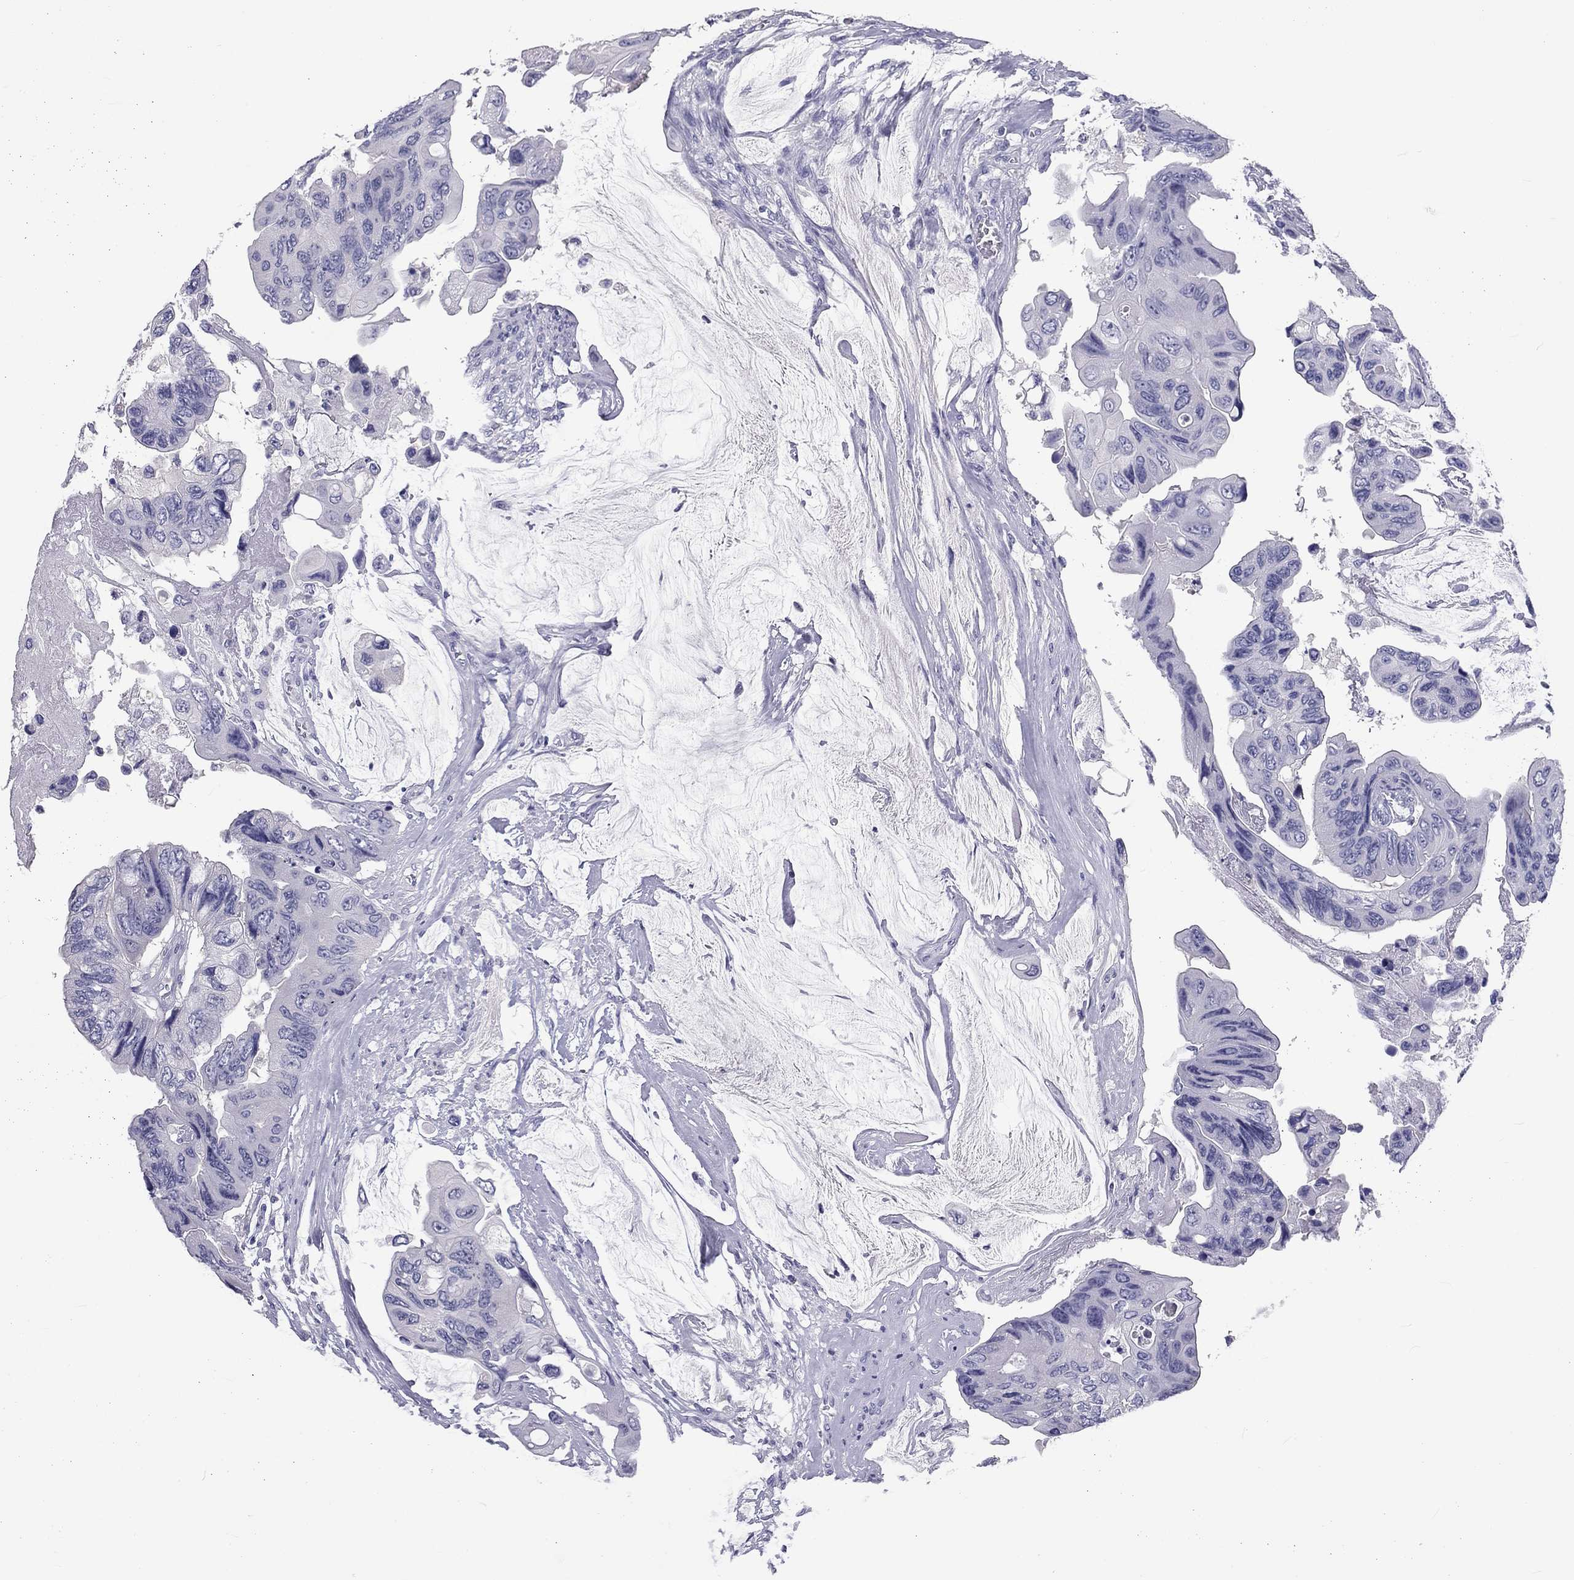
{"staining": {"intensity": "negative", "quantity": "none", "location": "none"}, "tissue": "colorectal cancer", "cell_type": "Tumor cells", "image_type": "cancer", "snomed": [{"axis": "morphology", "description": "Adenocarcinoma, NOS"}, {"axis": "topography", "description": "Rectum"}], "caption": "Tumor cells are negative for brown protein staining in colorectal adenocarcinoma. (Immunohistochemistry, brightfield microscopy, high magnification).", "gene": "DNALI1", "patient": {"sex": "male", "age": 63}}